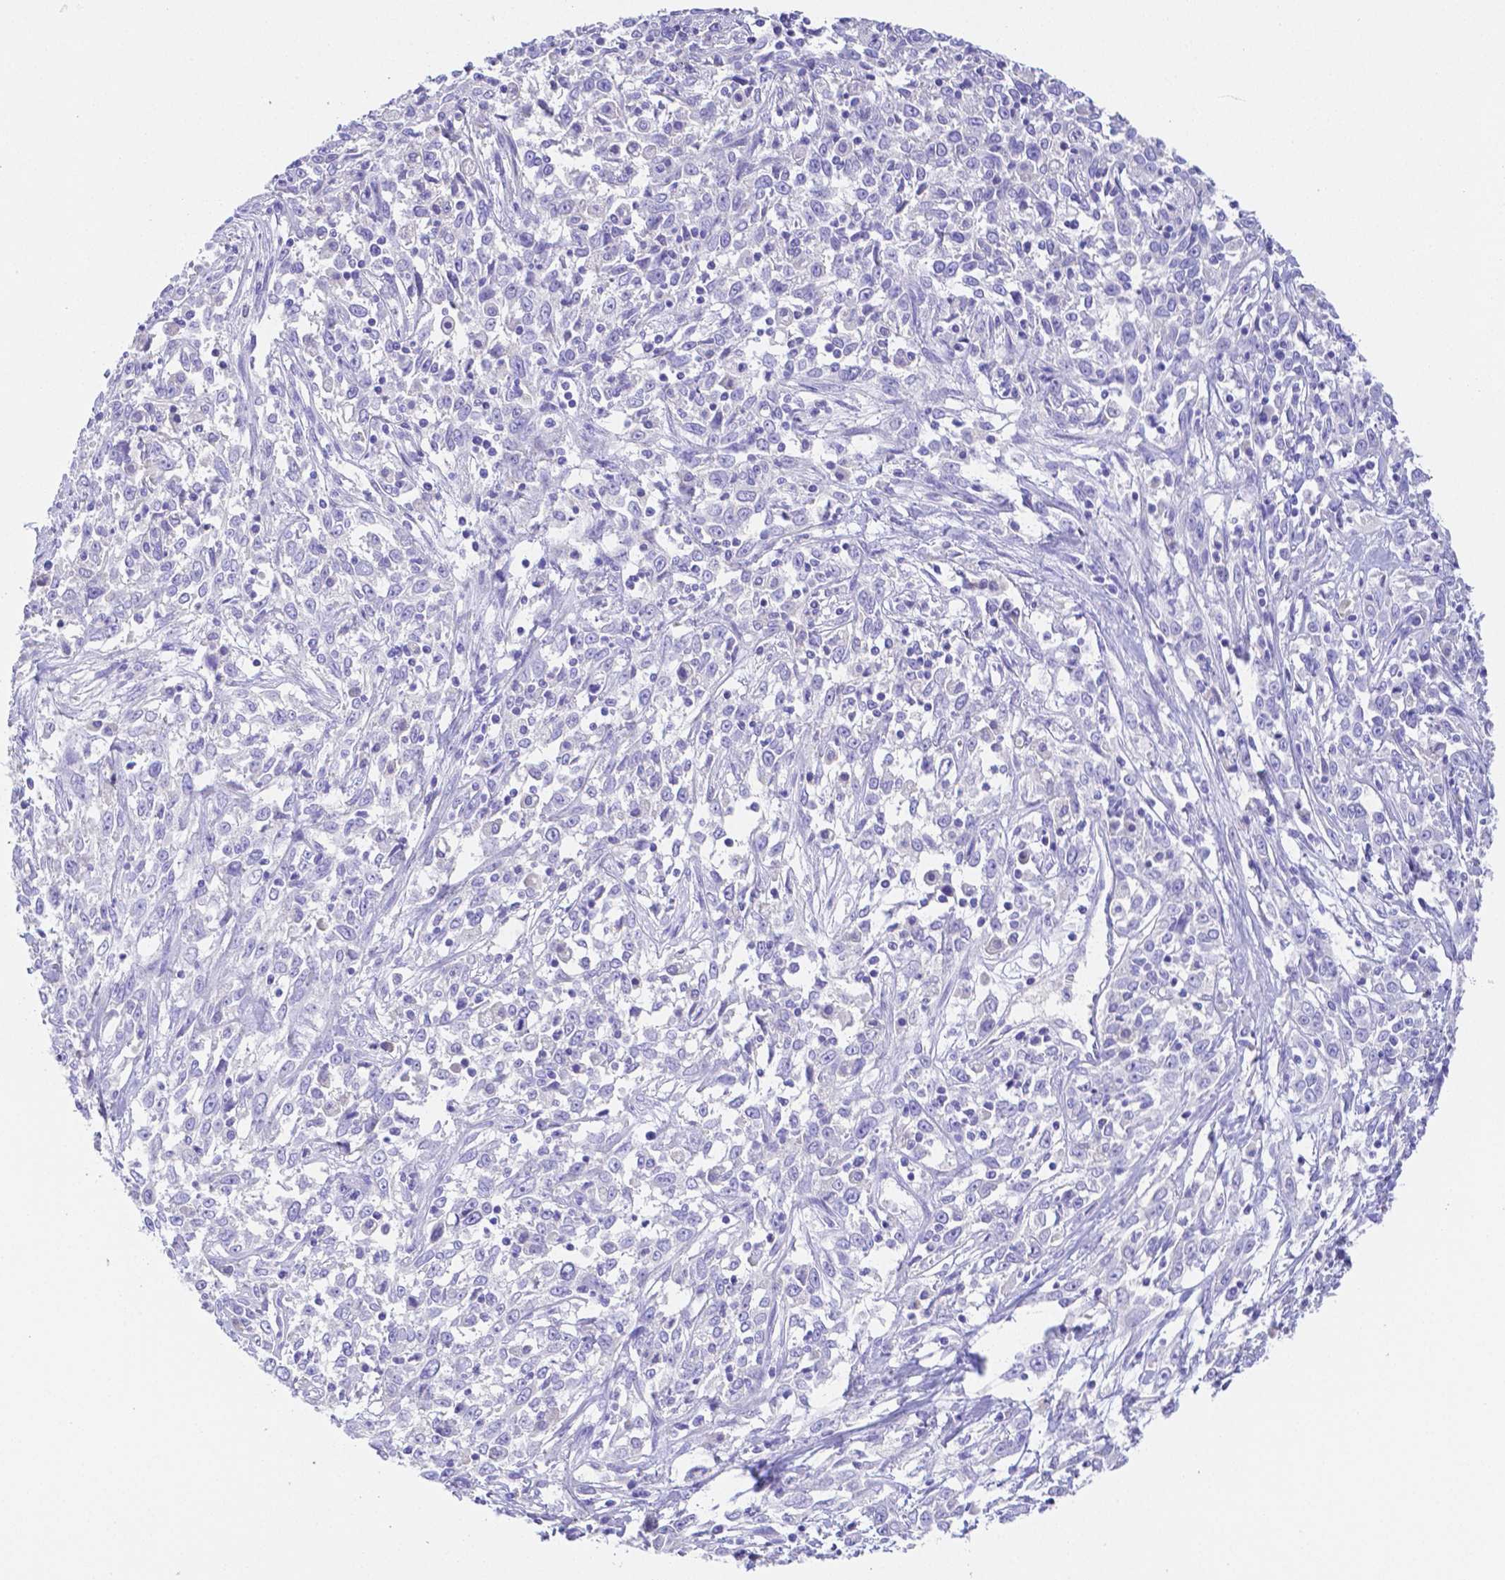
{"staining": {"intensity": "negative", "quantity": "none", "location": "none"}, "tissue": "cervical cancer", "cell_type": "Tumor cells", "image_type": "cancer", "snomed": [{"axis": "morphology", "description": "Adenocarcinoma, NOS"}, {"axis": "topography", "description": "Cervix"}], "caption": "Protein analysis of cervical adenocarcinoma reveals no significant expression in tumor cells.", "gene": "ZG16B", "patient": {"sex": "female", "age": 40}}